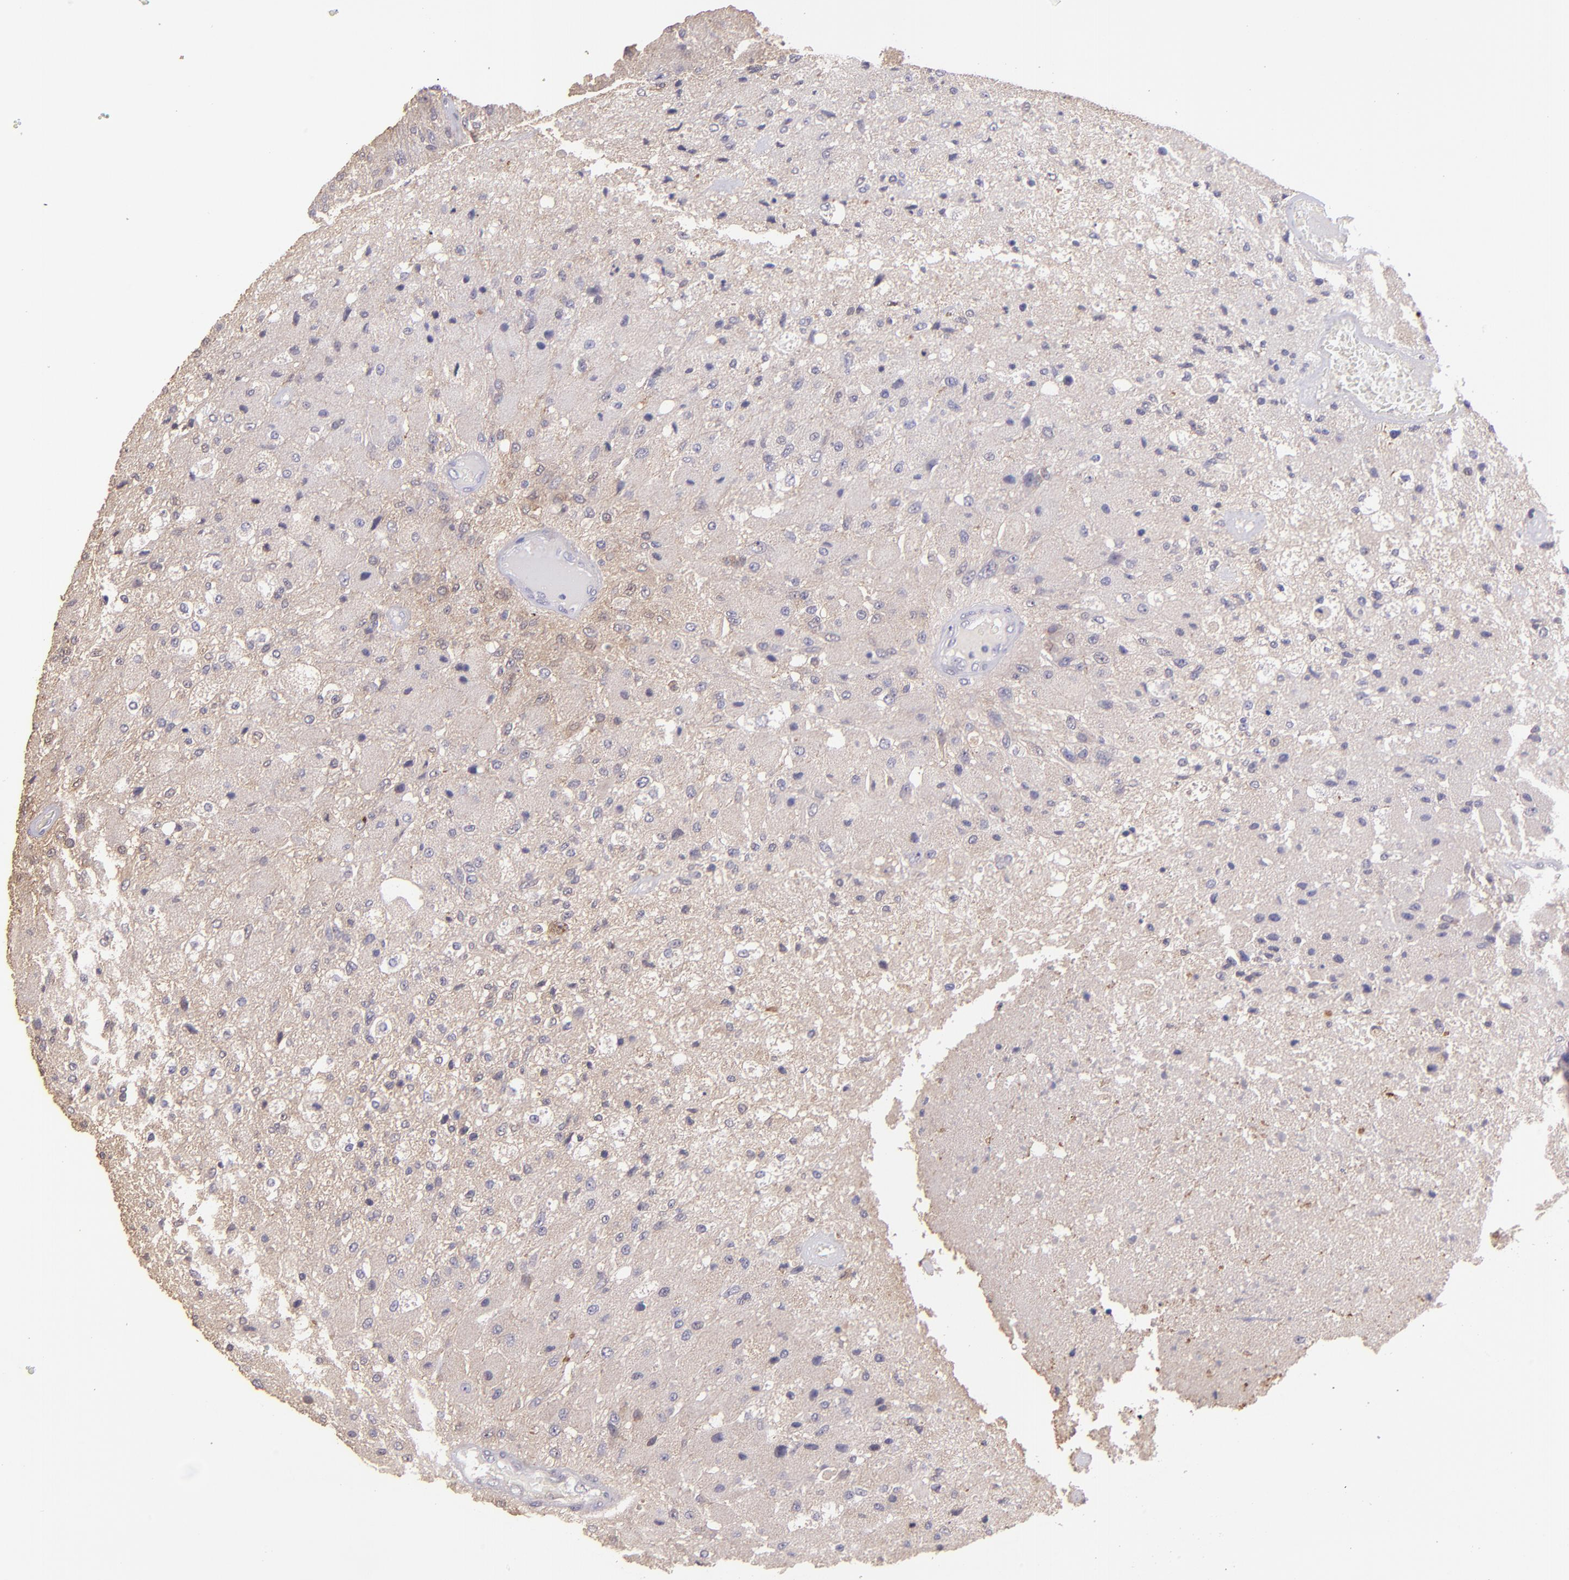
{"staining": {"intensity": "weak", "quantity": ">75%", "location": "cytoplasmic/membranous"}, "tissue": "glioma", "cell_type": "Tumor cells", "image_type": "cancer", "snomed": [{"axis": "morphology", "description": "Normal tissue, NOS"}, {"axis": "morphology", "description": "Glioma, malignant, High grade"}, {"axis": "topography", "description": "Cerebral cortex"}], "caption": "The micrograph shows immunohistochemical staining of glioma. There is weak cytoplasmic/membranous positivity is appreciated in about >75% of tumor cells. (DAB (3,3'-diaminobenzidine) = brown stain, brightfield microscopy at high magnification).", "gene": "PAPPA", "patient": {"sex": "male", "age": 77}}